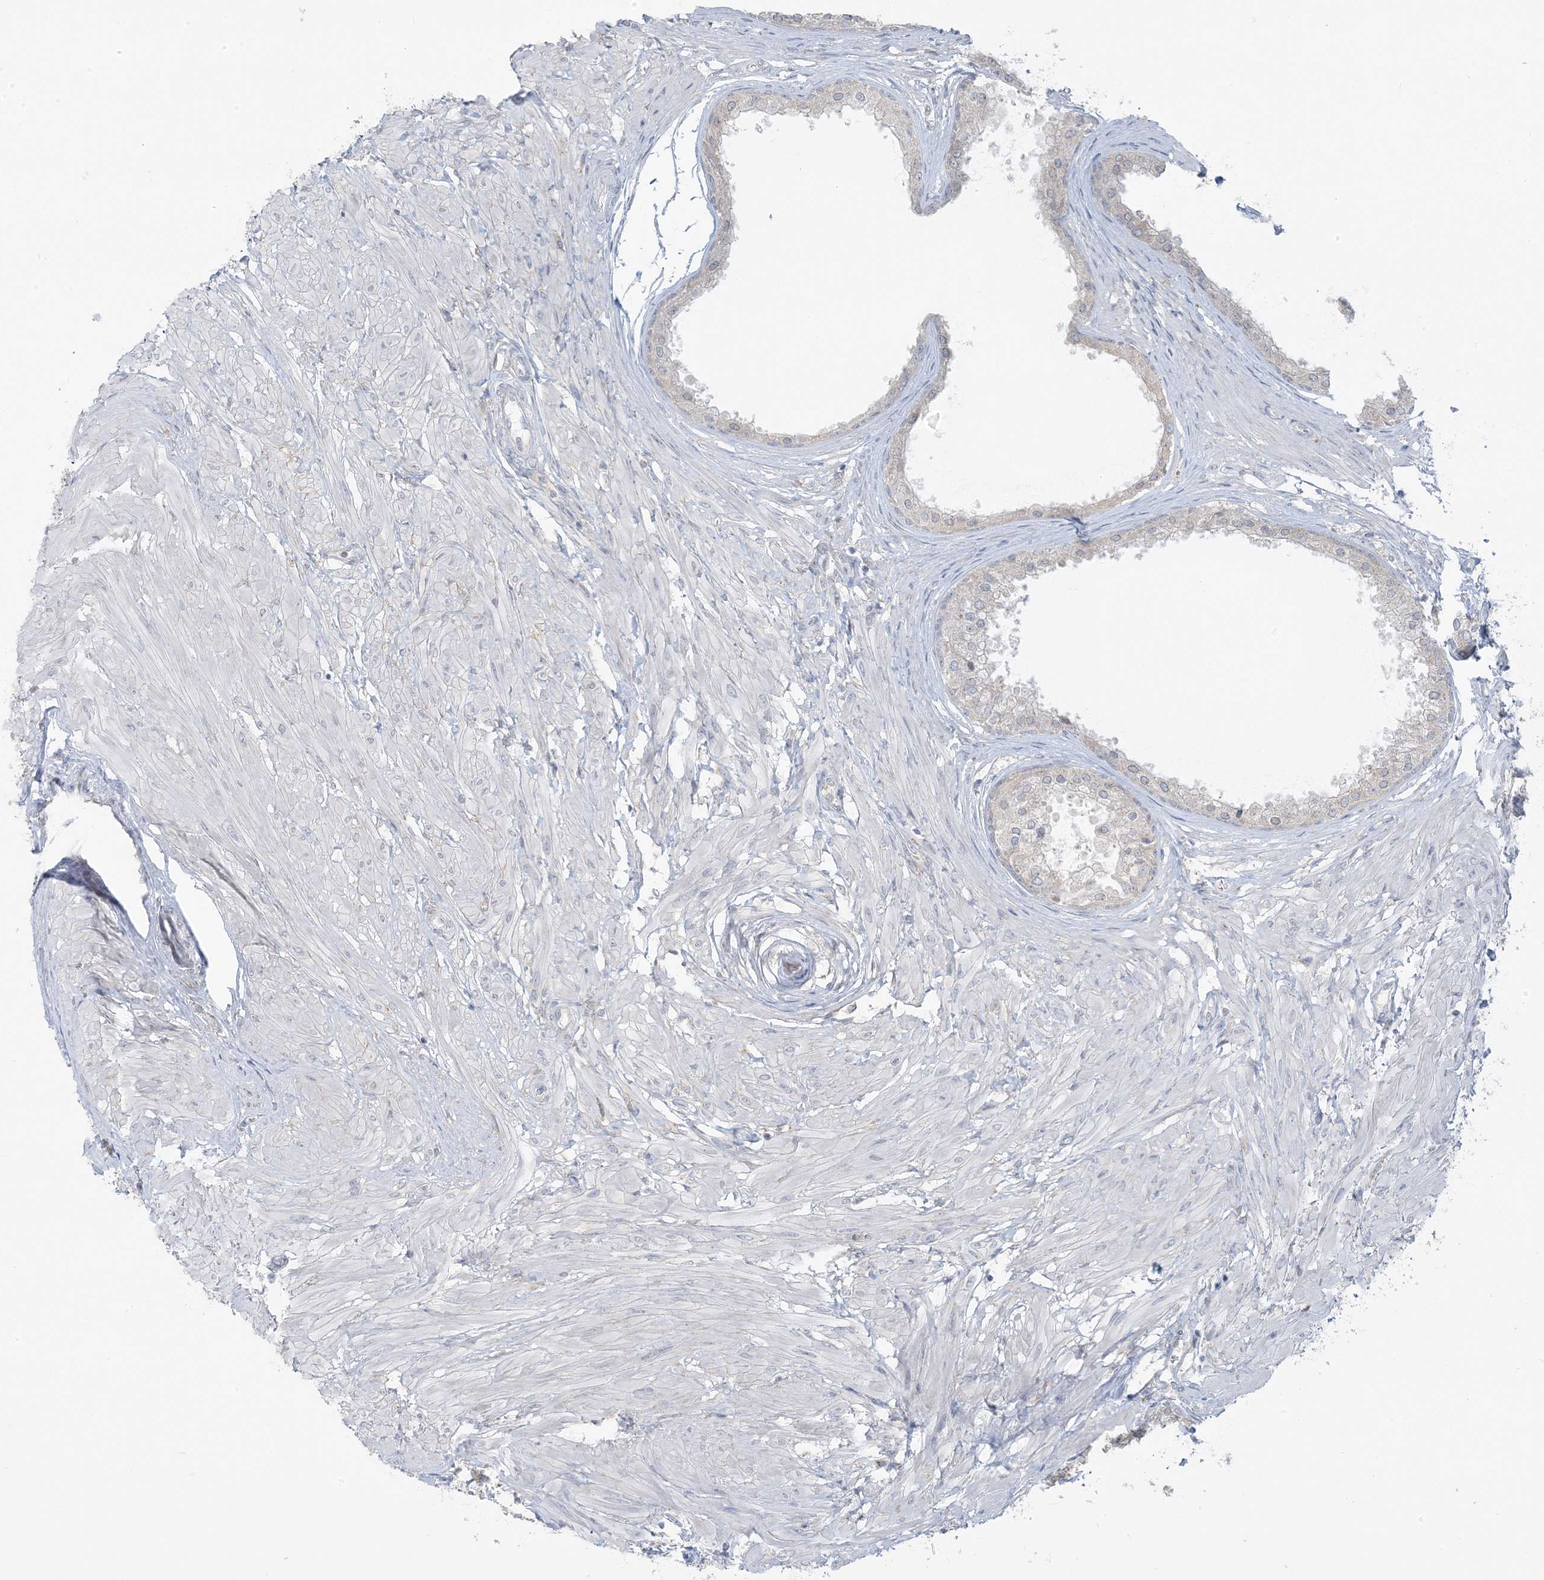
{"staining": {"intensity": "negative", "quantity": "none", "location": "none"}, "tissue": "prostate", "cell_type": "Glandular cells", "image_type": "normal", "snomed": [{"axis": "morphology", "description": "Normal tissue, NOS"}, {"axis": "topography", "description": "Prostate"}], "caption": "Immunohistochemistry photomicrograph of normal prostate: prostate stained with DAB demonstrates no significant protein staining in glandular cells. (Stains: DAB (3,3'-diaminobenzidine) IHC with hematoxylin counter stain, Microscopy: brightfield microscopy at high magnification).", "gene": "EEFSEC", "patient": {"sex": "male", "age": 48}}